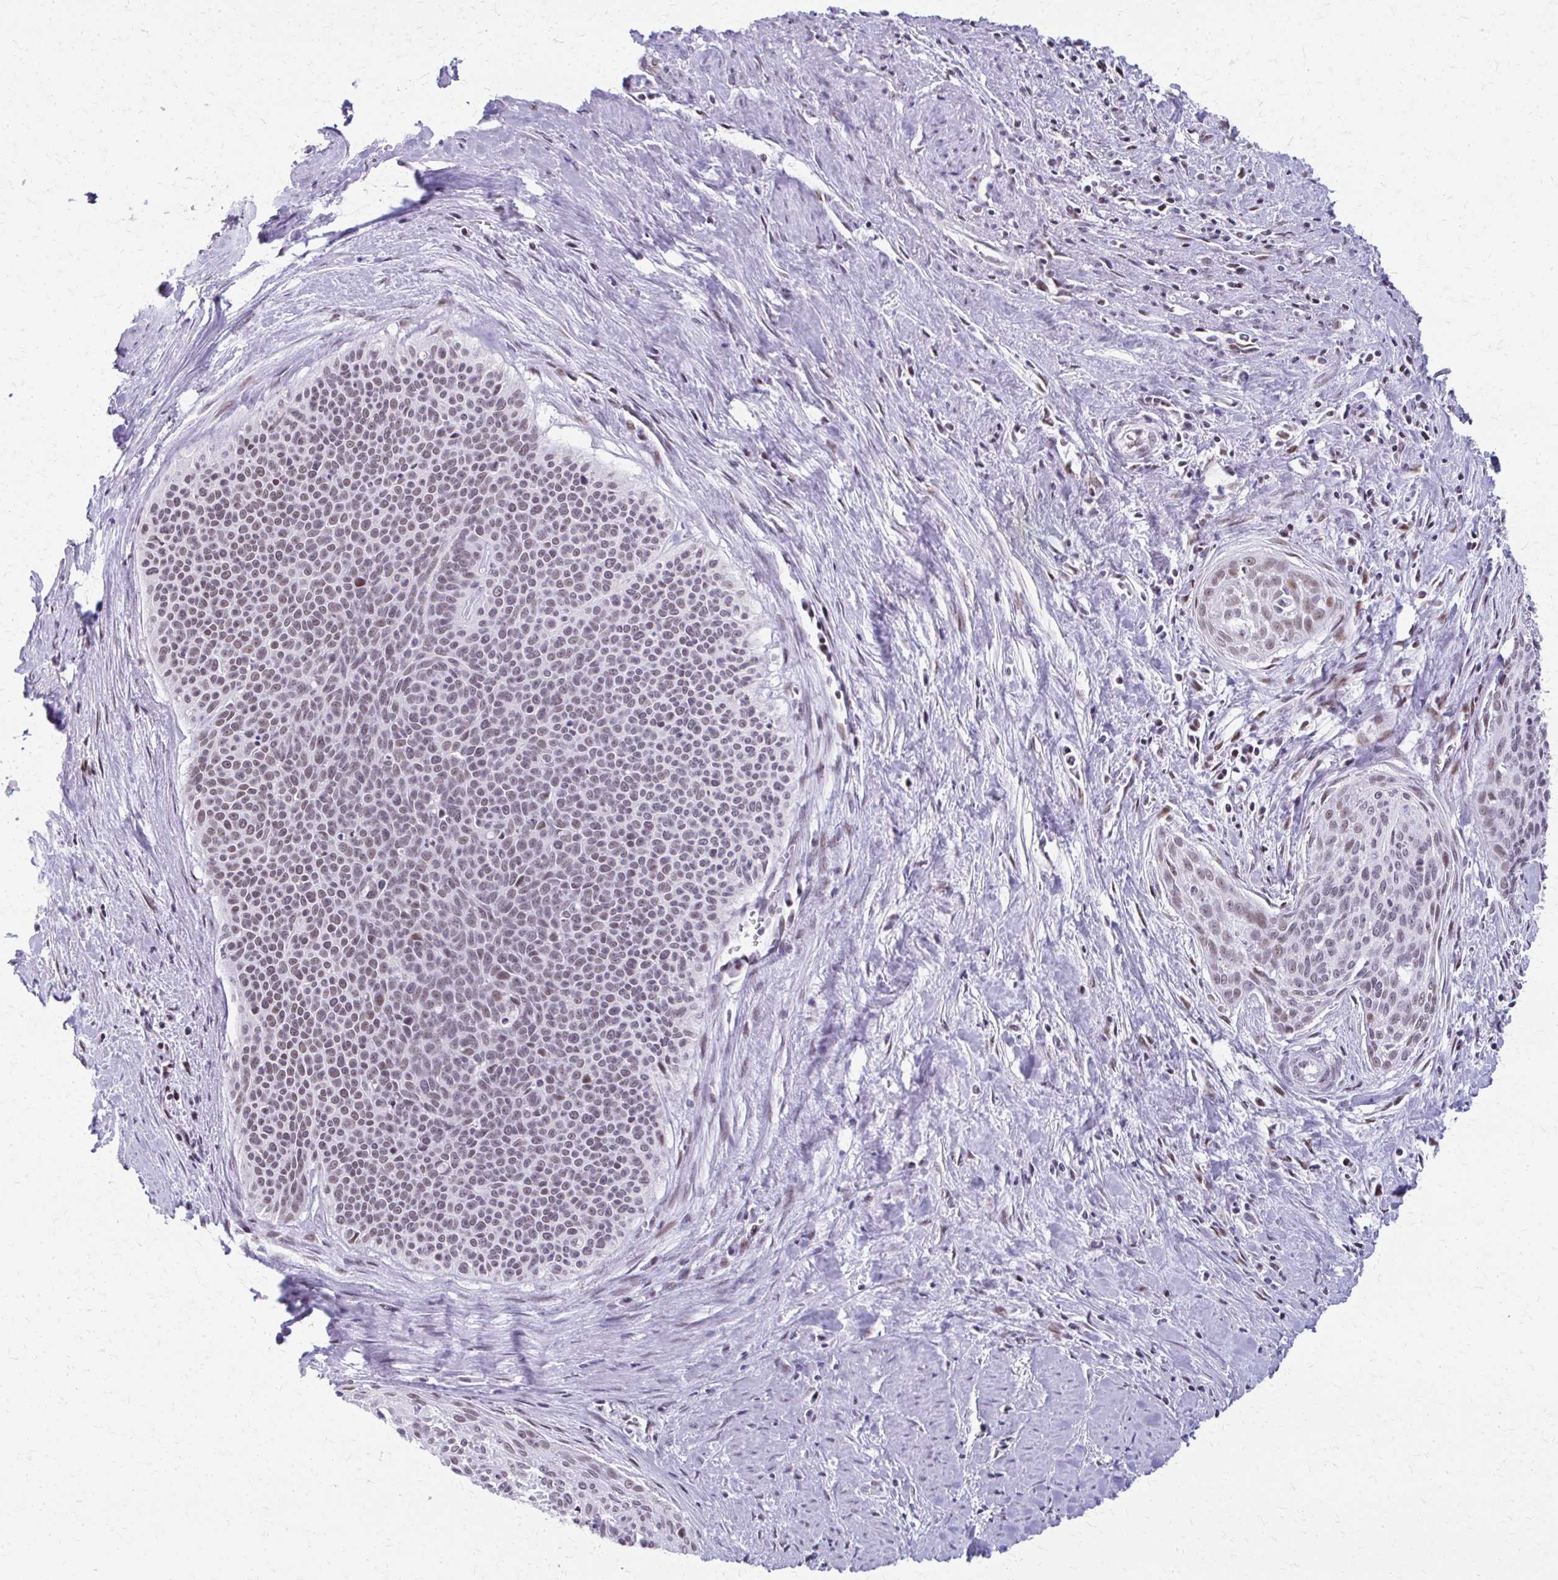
{"staining": {"intensity": "weak", "quantity": "25%-75%", "location": "nuclear"}, "tissue": "cervical cancer", "cell_type": "Tumor cells", "image_type": "cancer", "snomed": [{"axis": "morphology", "description": "Squamous cell carcinoma, NOS"}, {"axis": "topography", "description": "Cervix"}], "caption": "This is an image of IHC staining of cervical squamous cell carcinoma, which shows weak expression in the nuclear of tumor cells.", "gene": "SS18", "patient": {"sex": "female", "age": 55}}